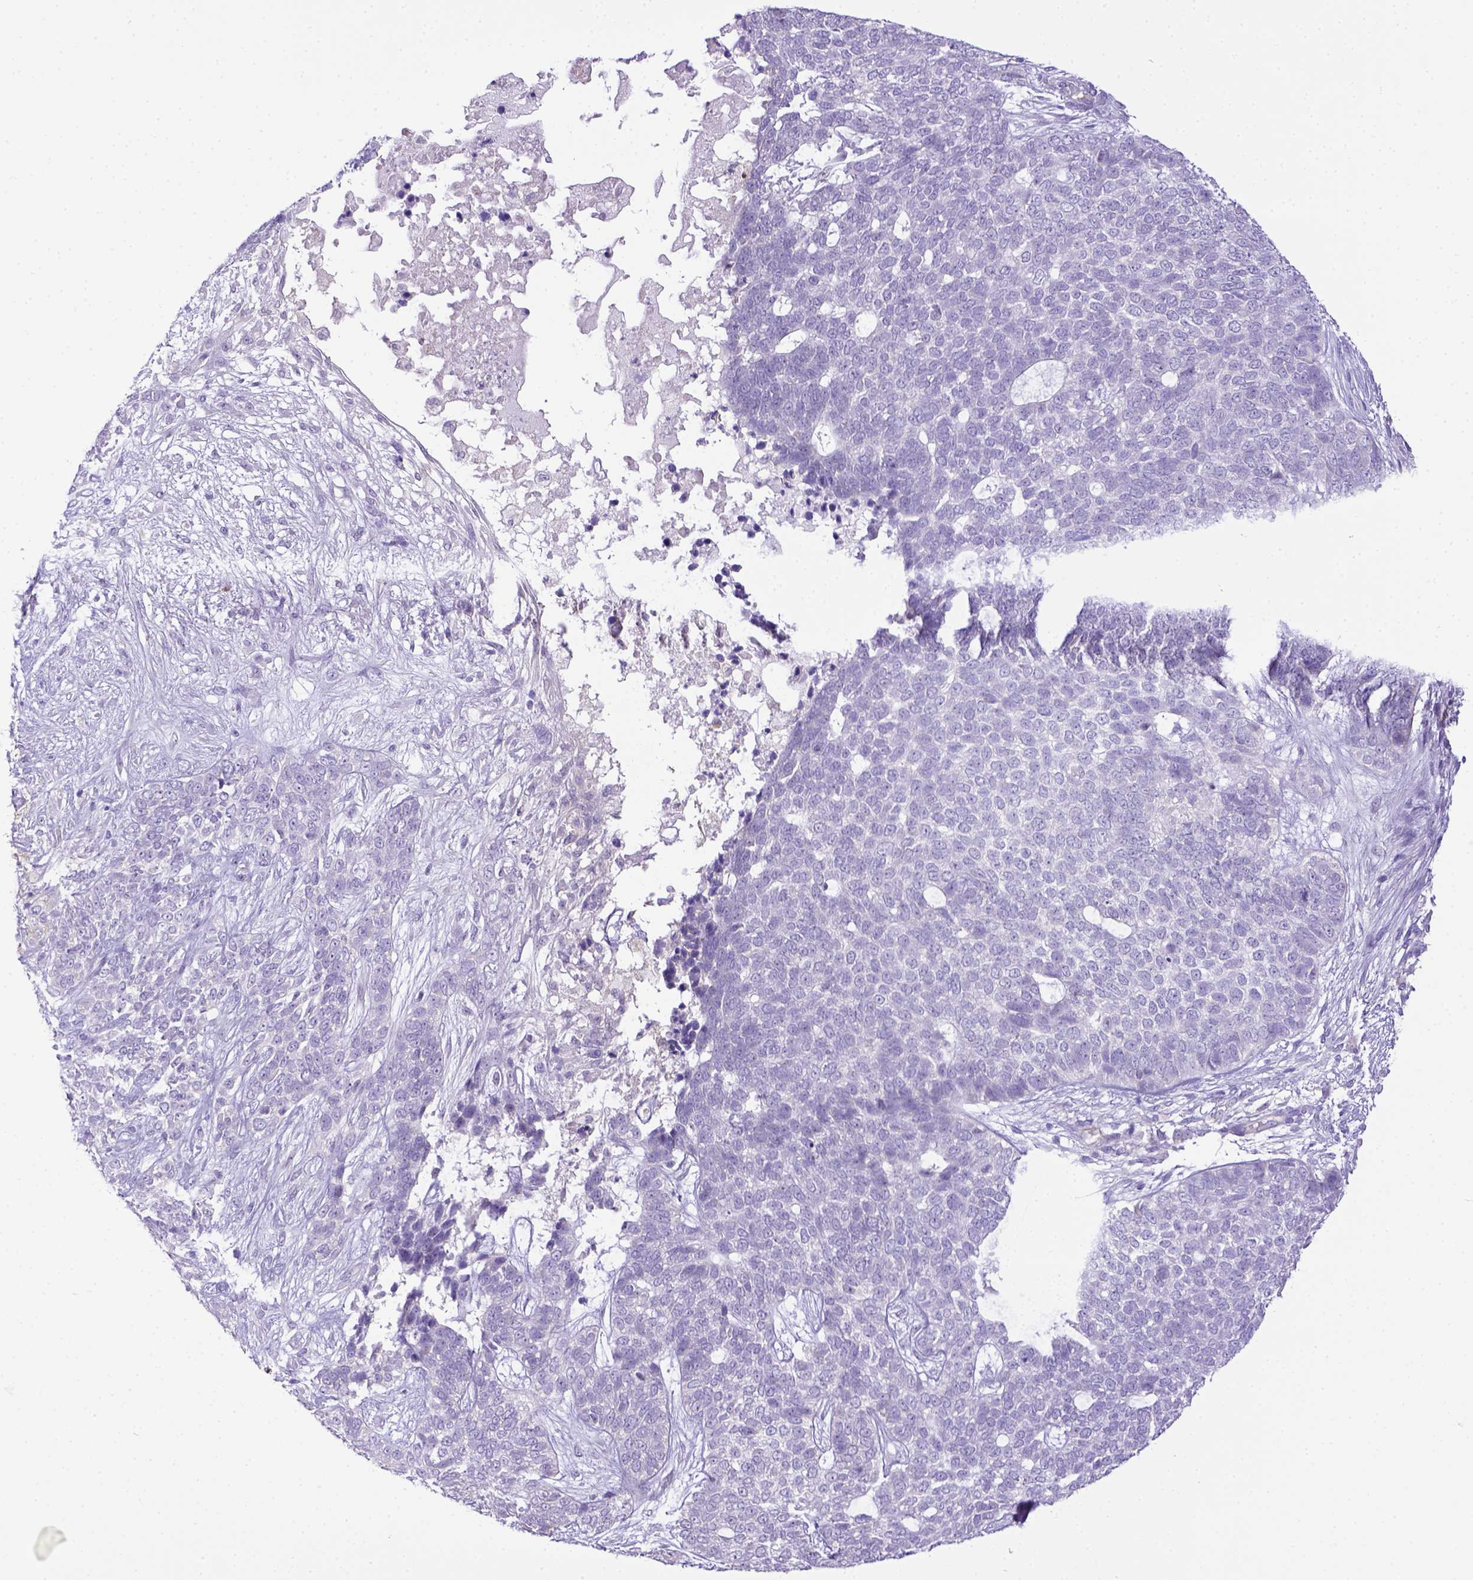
{"staining": {"intensity": "negative", "quantity": "none", "location": "none"}, "tissue": "skin cancer", "cell_type": "Tumor cells", "image_type": "cancer", "snomed": [{"axis": "morphology", "description": "Basal cell carcinoma"}, {"axis": "topography", "description": "Skin"}], "caption": "Immunohistochemistry (IHC) histopathology image of skin cancer (basal cell carcinoma) stained for a protein (brown), which reveals no staining in tumor cells.", "gene": "CD40", "patient": {"sex": "female", "age": 69}}